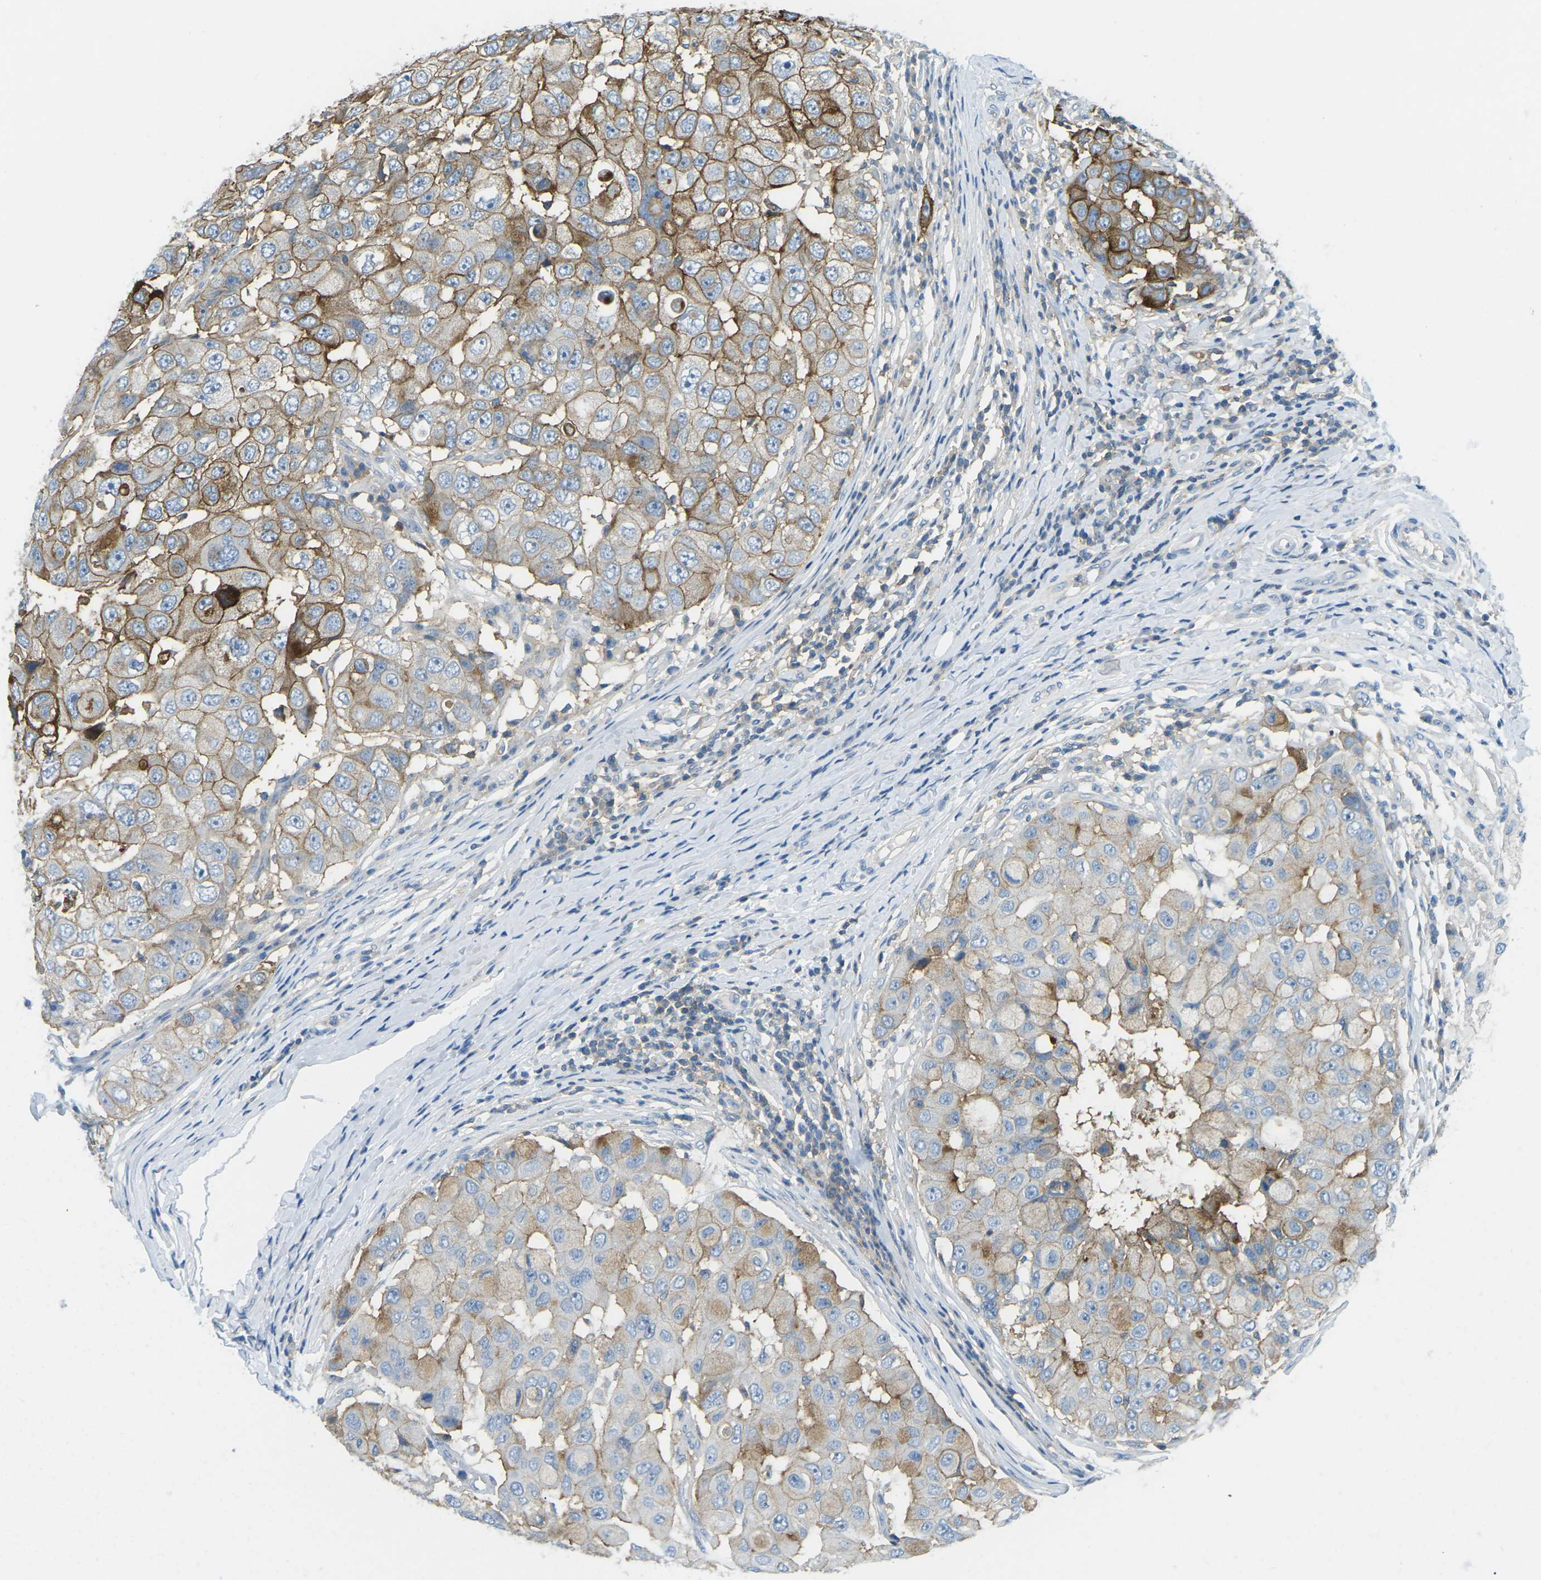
{"staining": {"intensity": "moderate", "quantity": ">75%", "location": "cytoplasmic/membranous"}, "tissue": "breast cancer", "cell_type": "Tumor cells", "image_type": "cancer", "snomed": [{"axis": "morphology", "description": "Duct carcinoma"}, {"axis": "topography", "description": "Breast"}], "caption": "IHC histopathology image of breast cancer stained for a protein (brown), which reveals medium levels of moderate cytoplasmic/membranous positivity in about >75% of tumor cells.", "gene": "CD47", "patient": {"sex": "female", "age": 27}}